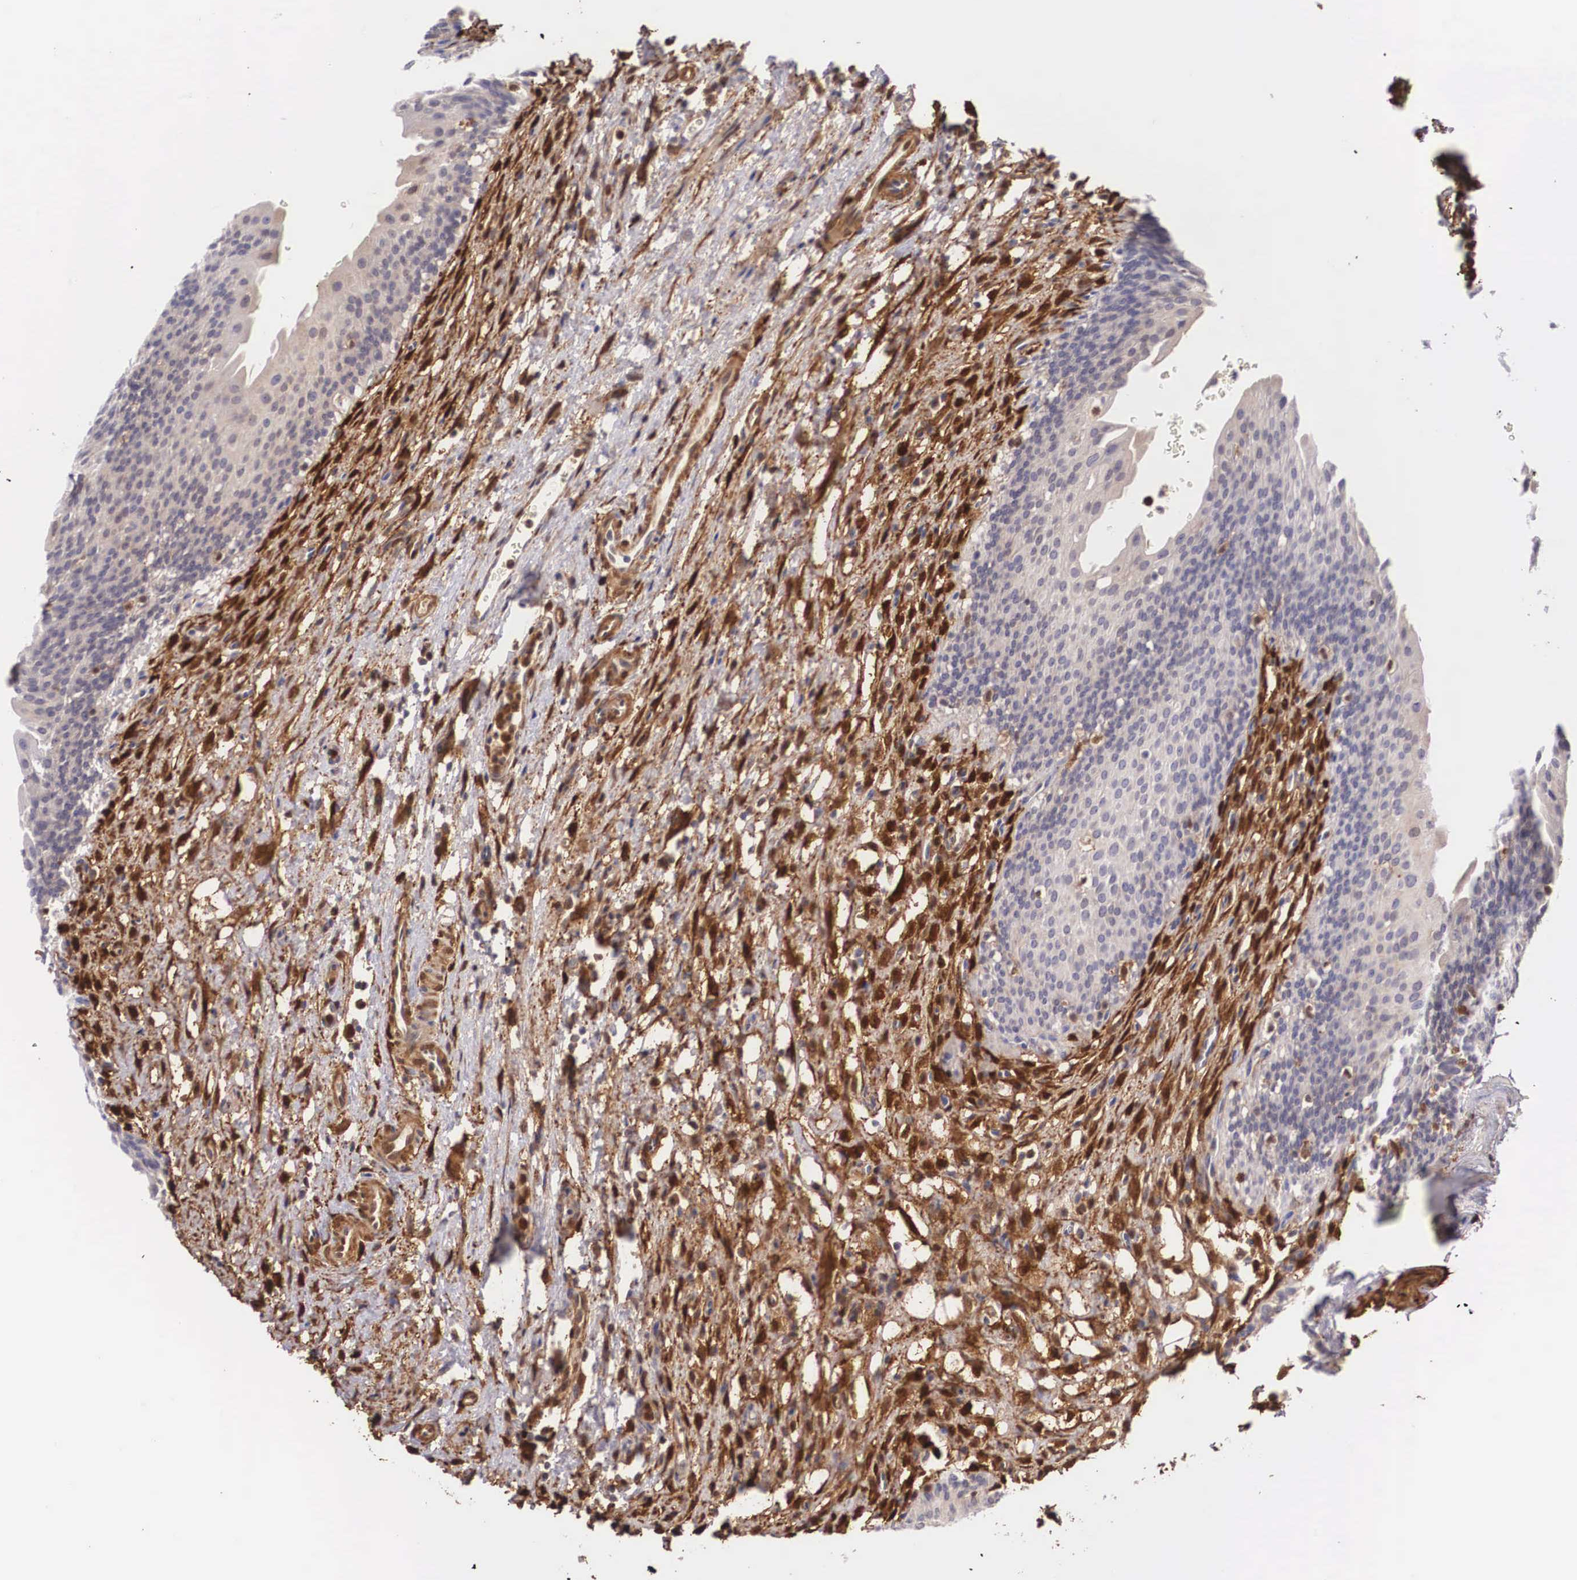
{"staining": {"intensity": "negative", "quantity": "none", "location": "none"}, "tissue": "urinary bladder", "cell_type": "Urothelial cells", "image_type": "normal", "snomed": [{"axis": "morphology", "description": "Normal tissue, NOS"}, {"axis": "morphology", "description": "Urothelial carcinoma, Low grade"}, {"axis": "topography", "description": "Smooth muscle"}, {"axis": "topography", "description": "Urinary bladder"}], "caption": "This is an immunohistochemistry (IHC) image of normal urinary bladder. There is no positivity in urothelial cells.", "gene": "LGALS1", "patient": {"sex": "male", "age": 60}}